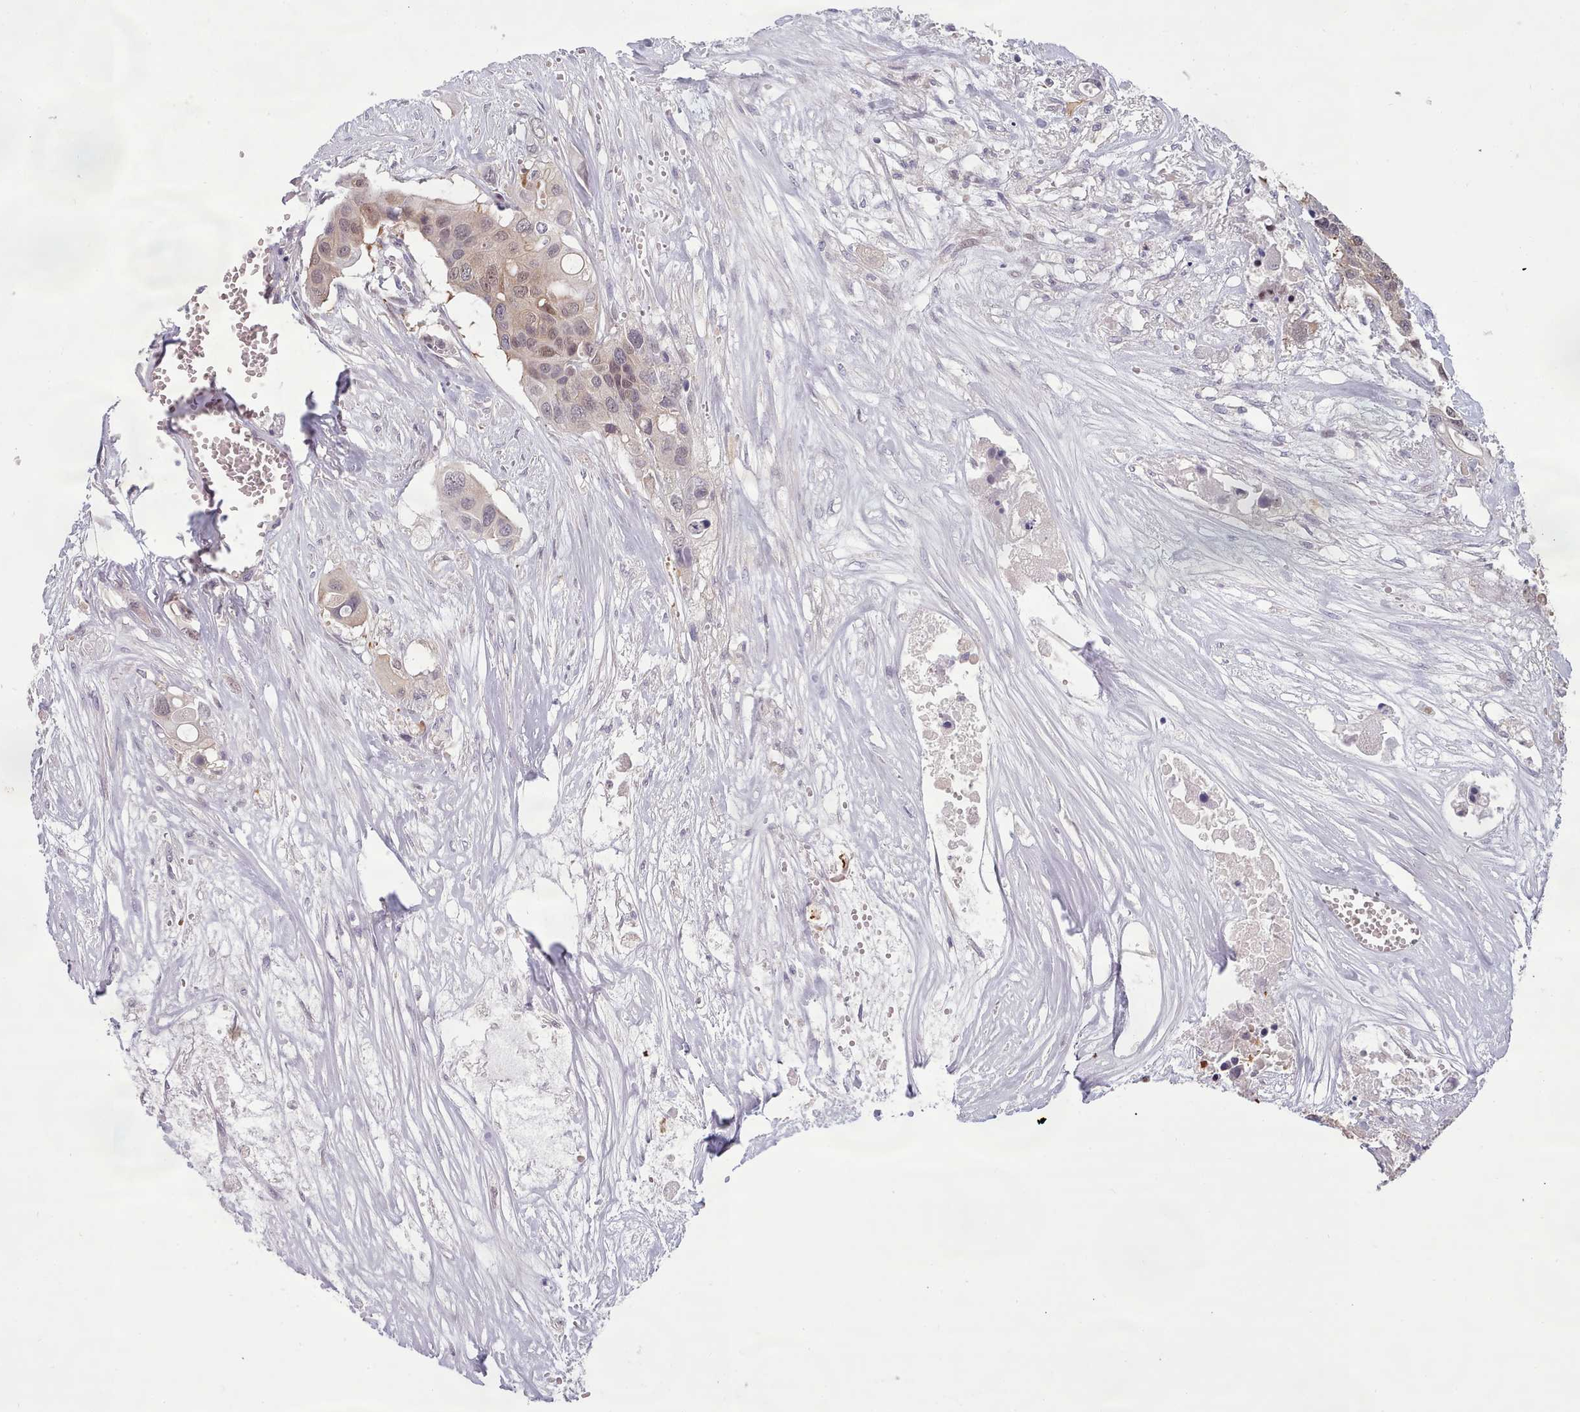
{"staining": {"intensity": "weak", "quantity": "25%-75%", "location": "nuclear"}, "tissue": "colorectal cancer", "cell_type": "Tumor cells", "image_type": "cancer", "snomed": [{"axis": "morphology", "description": "Adenocarcinoma, NOS"}, {"axis": "topography", "description": "Colon"}], "caption": "A high-resolution photomicrograph shows immunohistochemistry staining of colorectal cancer, which exhibits weak nuclear positivity in approximately 25%-75% of tumor cells.", "gene": "CLNS1A", "patient": {"sex": "male", "age": 77}}